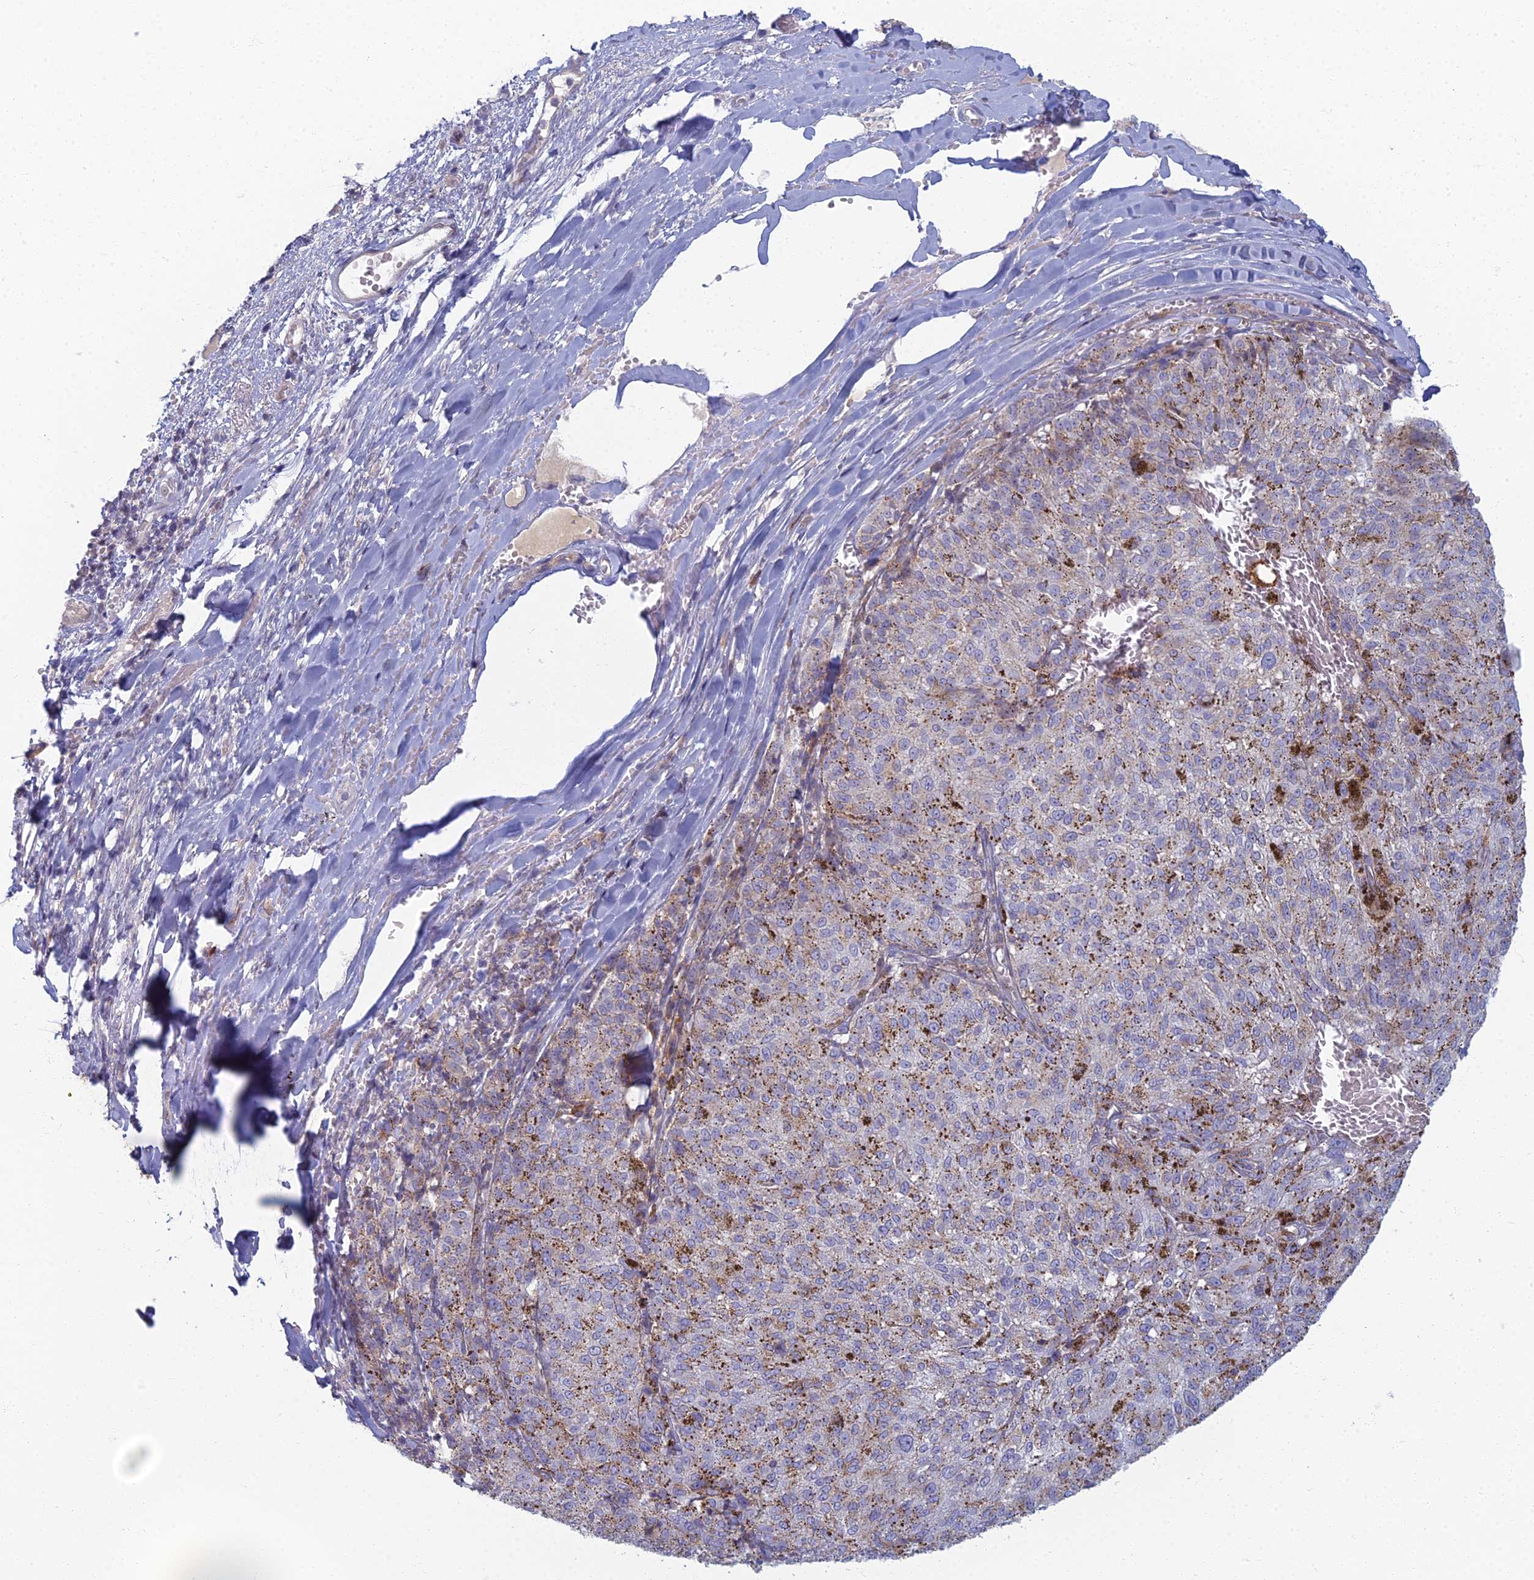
{"staining": {"intensity": "moderate", "quantity": ">75%", "location": "cytoplasmic/membranous"}, "tissue": "melanoma", "cell_type": "Tumor cells", "image_type": "cancer", "snomed": [{"axis": "morphology", "description": "Malignant melanoma, NOS"}, {"axis": "topography", "description": "Skin"}], "caption": "Melanoma tissue exhibits moderate cytoplasmic/membranous staining in approximately >75% of tumor cells, visualized by immunohistochemistry.", "gene": "CHMP4B", "patient": {"sex": "female", "age": 72}}